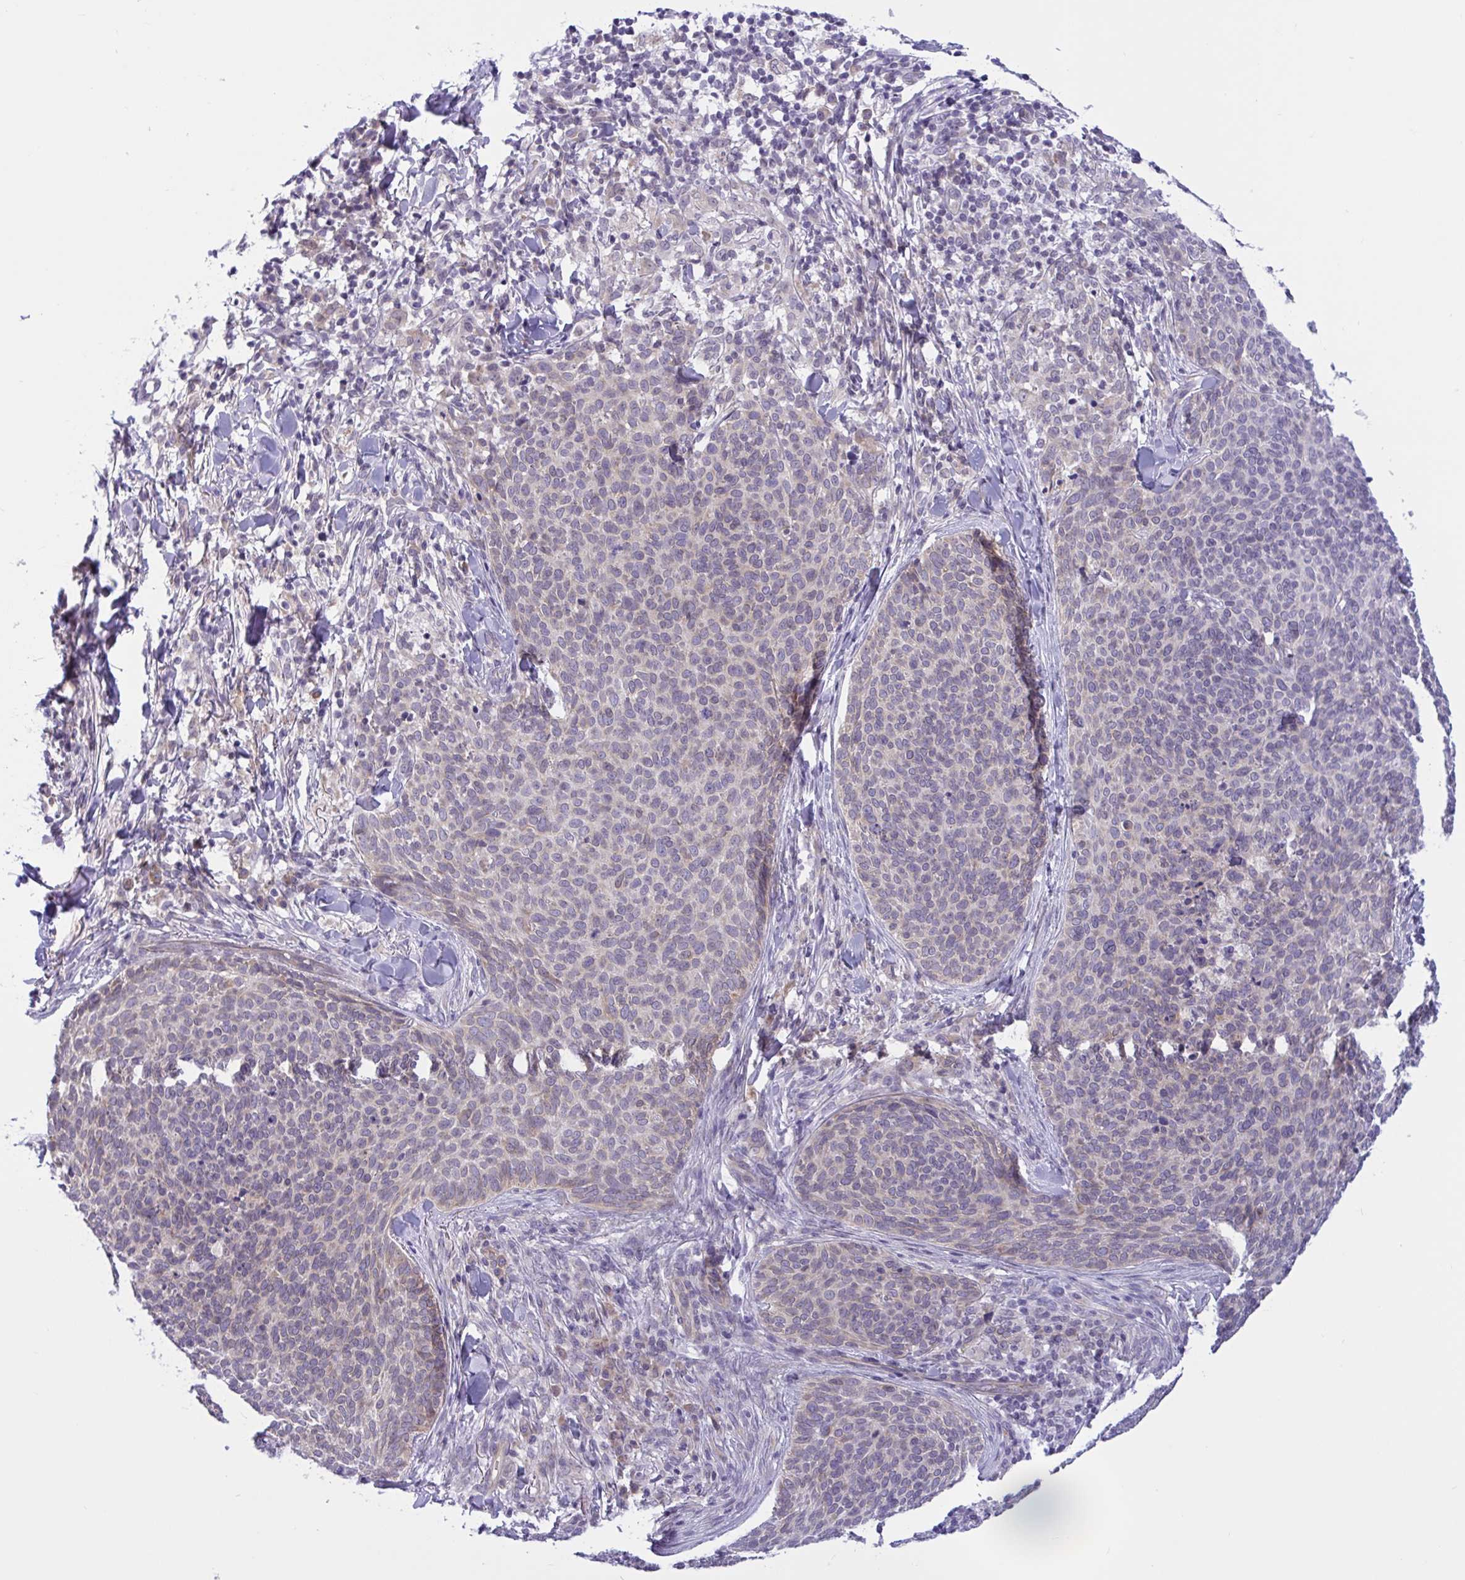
{"staining": {"intensity": "weak", "quantity": "<25%", "location": "cytoplasmic/membranous"}, "tissue": "skin cancer", "cell_type": "Tumor cells", "image_type": "cancer", "snomed": [{"axis": "morphology", "description": "Basal cell carcinoma"}, {"axis": "topography", "description": "Skin"}, {"axis": "topography", "description": "Skin of face"}], "caption": "There is no significant staining in tumor cells of skin basal cell carcinoma. (DAB immunohistochemistry (IHC), high magnification).", "gene": "CAMLG", "patient": {"sex": "male", "age": 56}}